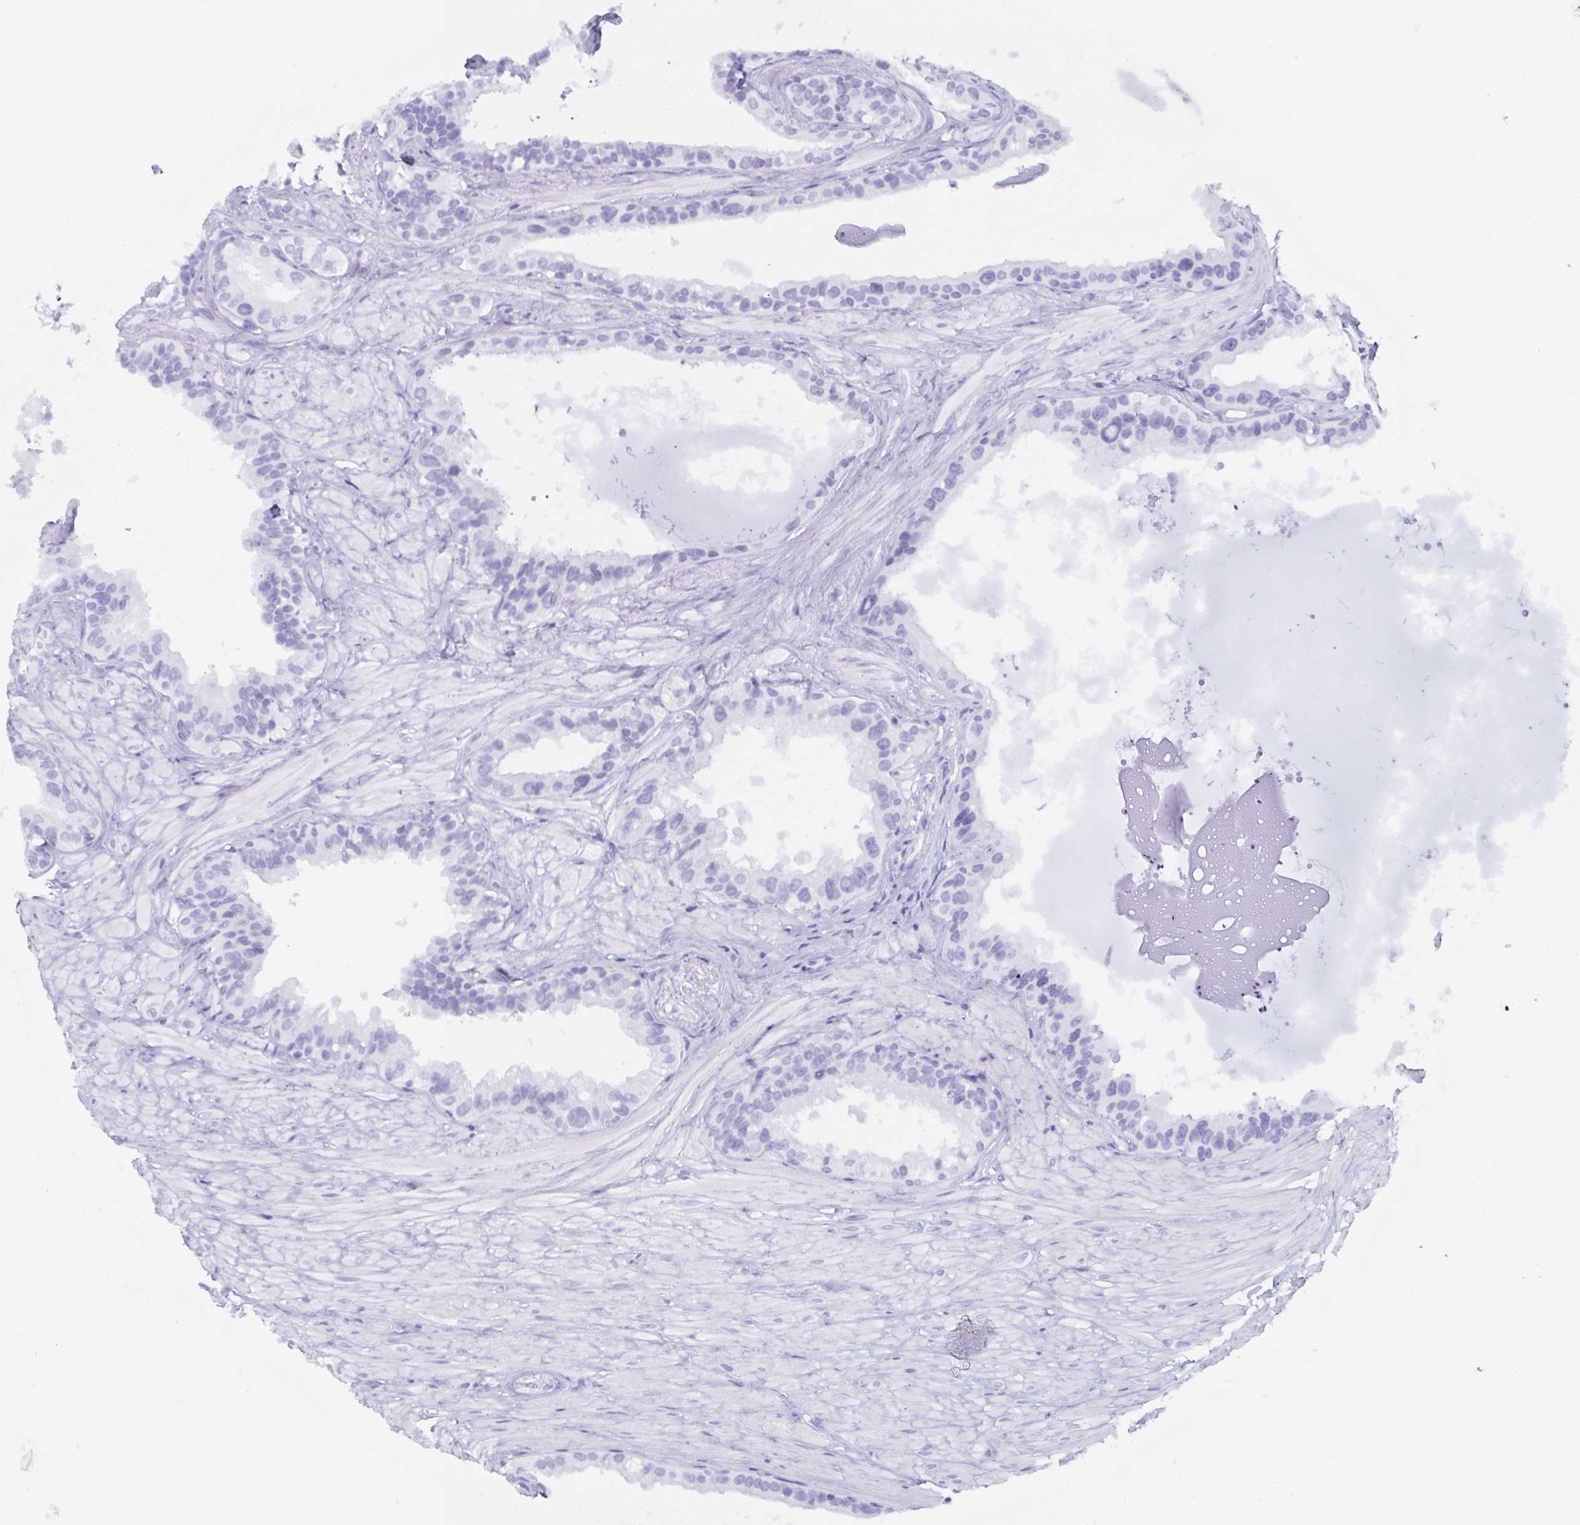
{"staining": {"intensity": "negative", "quantity": "none", "location": "none"}, "tissue": "seminal vesicle", "cell_type": "Glandular cells", "image_type": "normal", "snomed": [{"axis": "morphology", "description": "Normal tissue, NOS"}, {"axis": "topography", "description": "Seminal veicle"}, {"axis": "topography", "description": "Peripheral nerve tissue"}], "caption": "DAB (3,3'-diaminobenzidine) immunohistochemical staining of benign human seminal vesicle reveals no significant expression in glandular cells. (DAB (3,3'-diaminobenzidine) IHC, high magnification).", "gene": "POU2F3", "patient": {"sex": "male", "age": 76}}